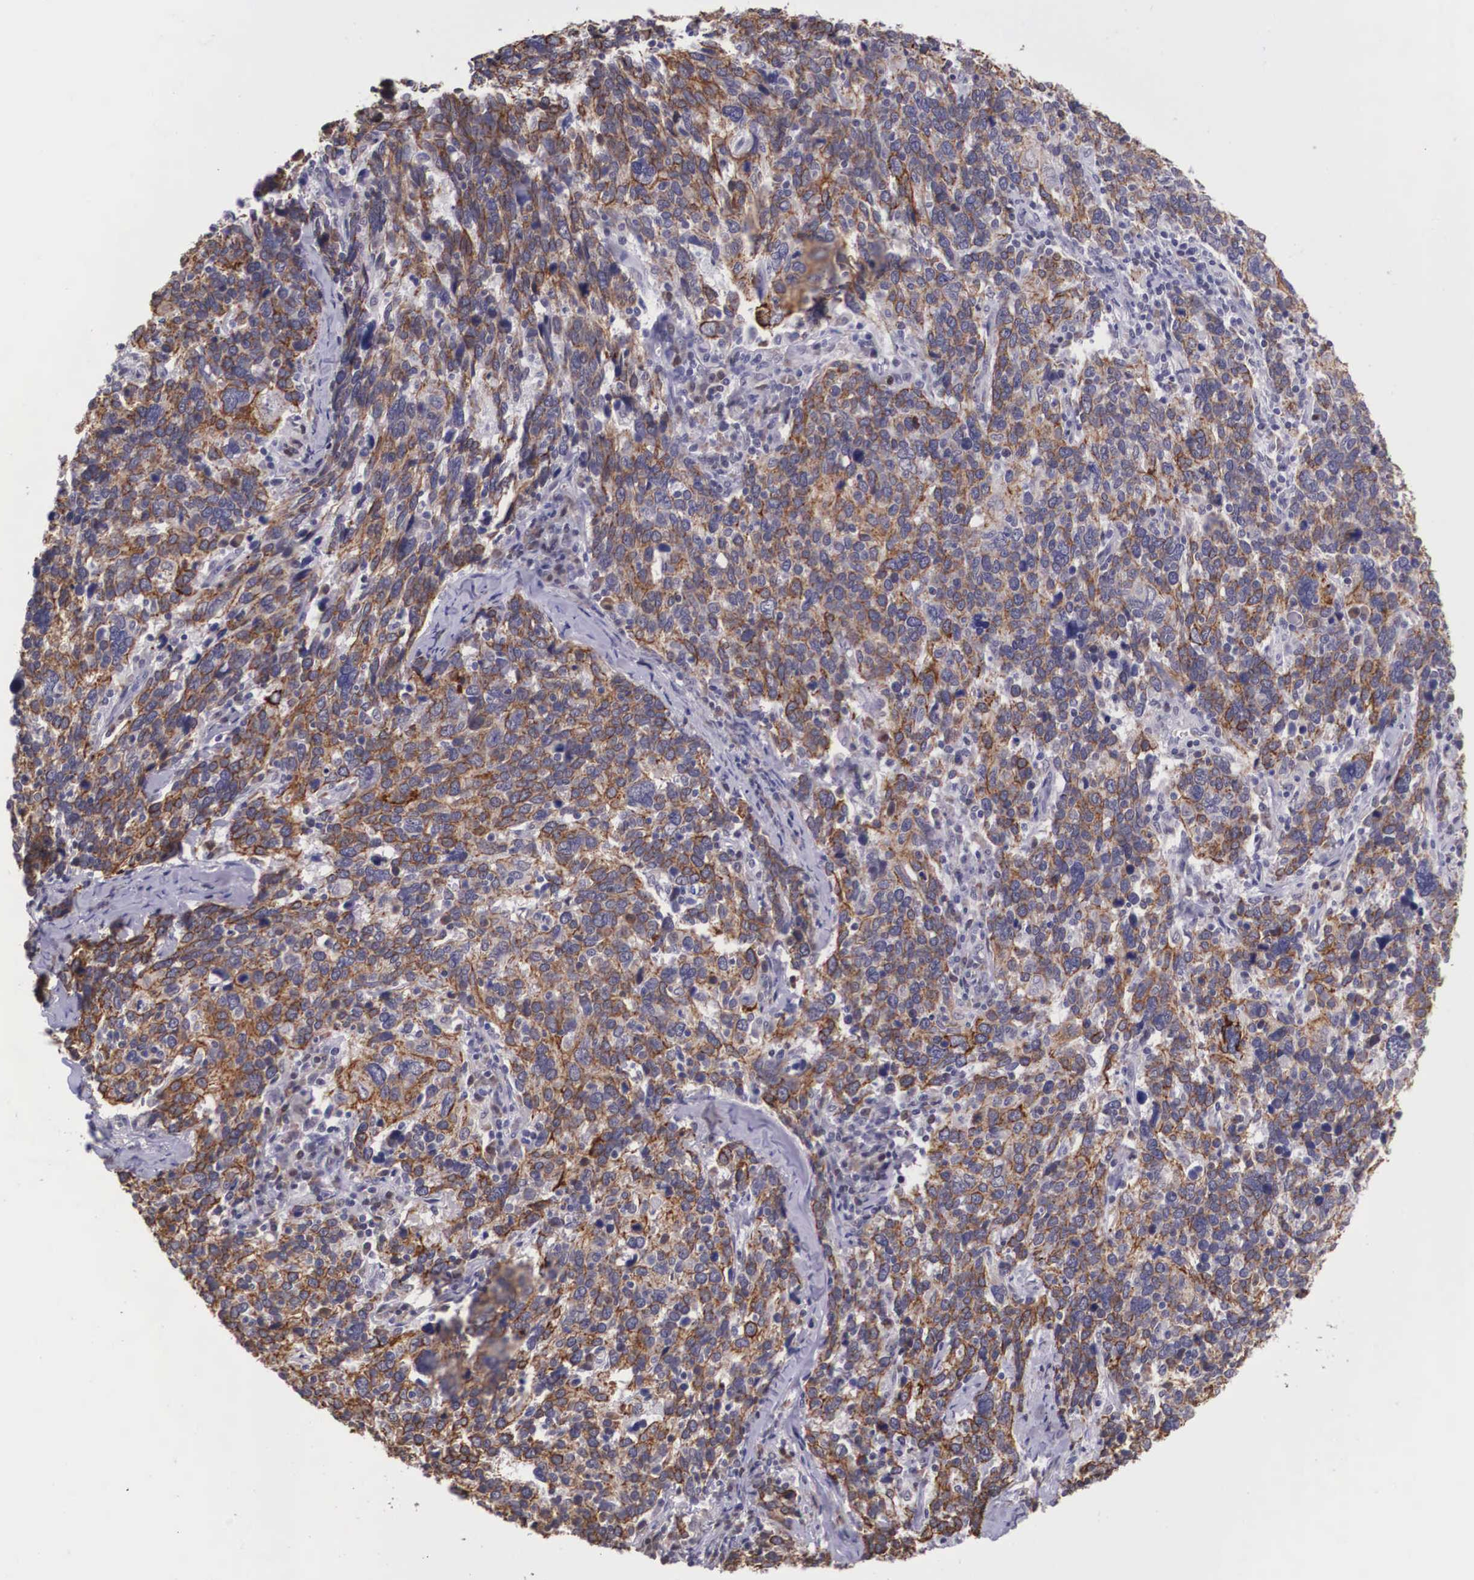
{"staining": {"intensity": "strong", "quantity": "25%-75%", "location": "cytoplasmic/membranous"}, "tissue": "cervical cancer", "cell_type": "Tumor cells", "image_type": "cancer", "snomed": [{"axis": "morphology", "description": "Squamous cell carcinoma, NOS"}, {"axis": "topography", "description": "Cervix"}], "caption": "A histopathology image showing strong cytoplasmic/membranous expression in about 25%-75% of tumor cells in squamous cell carcinoma (cervical), as visualized by brown immunohistochemical staining.", "gene": "SLC25A21", "patient": {"sex": "female", "age": 41}}